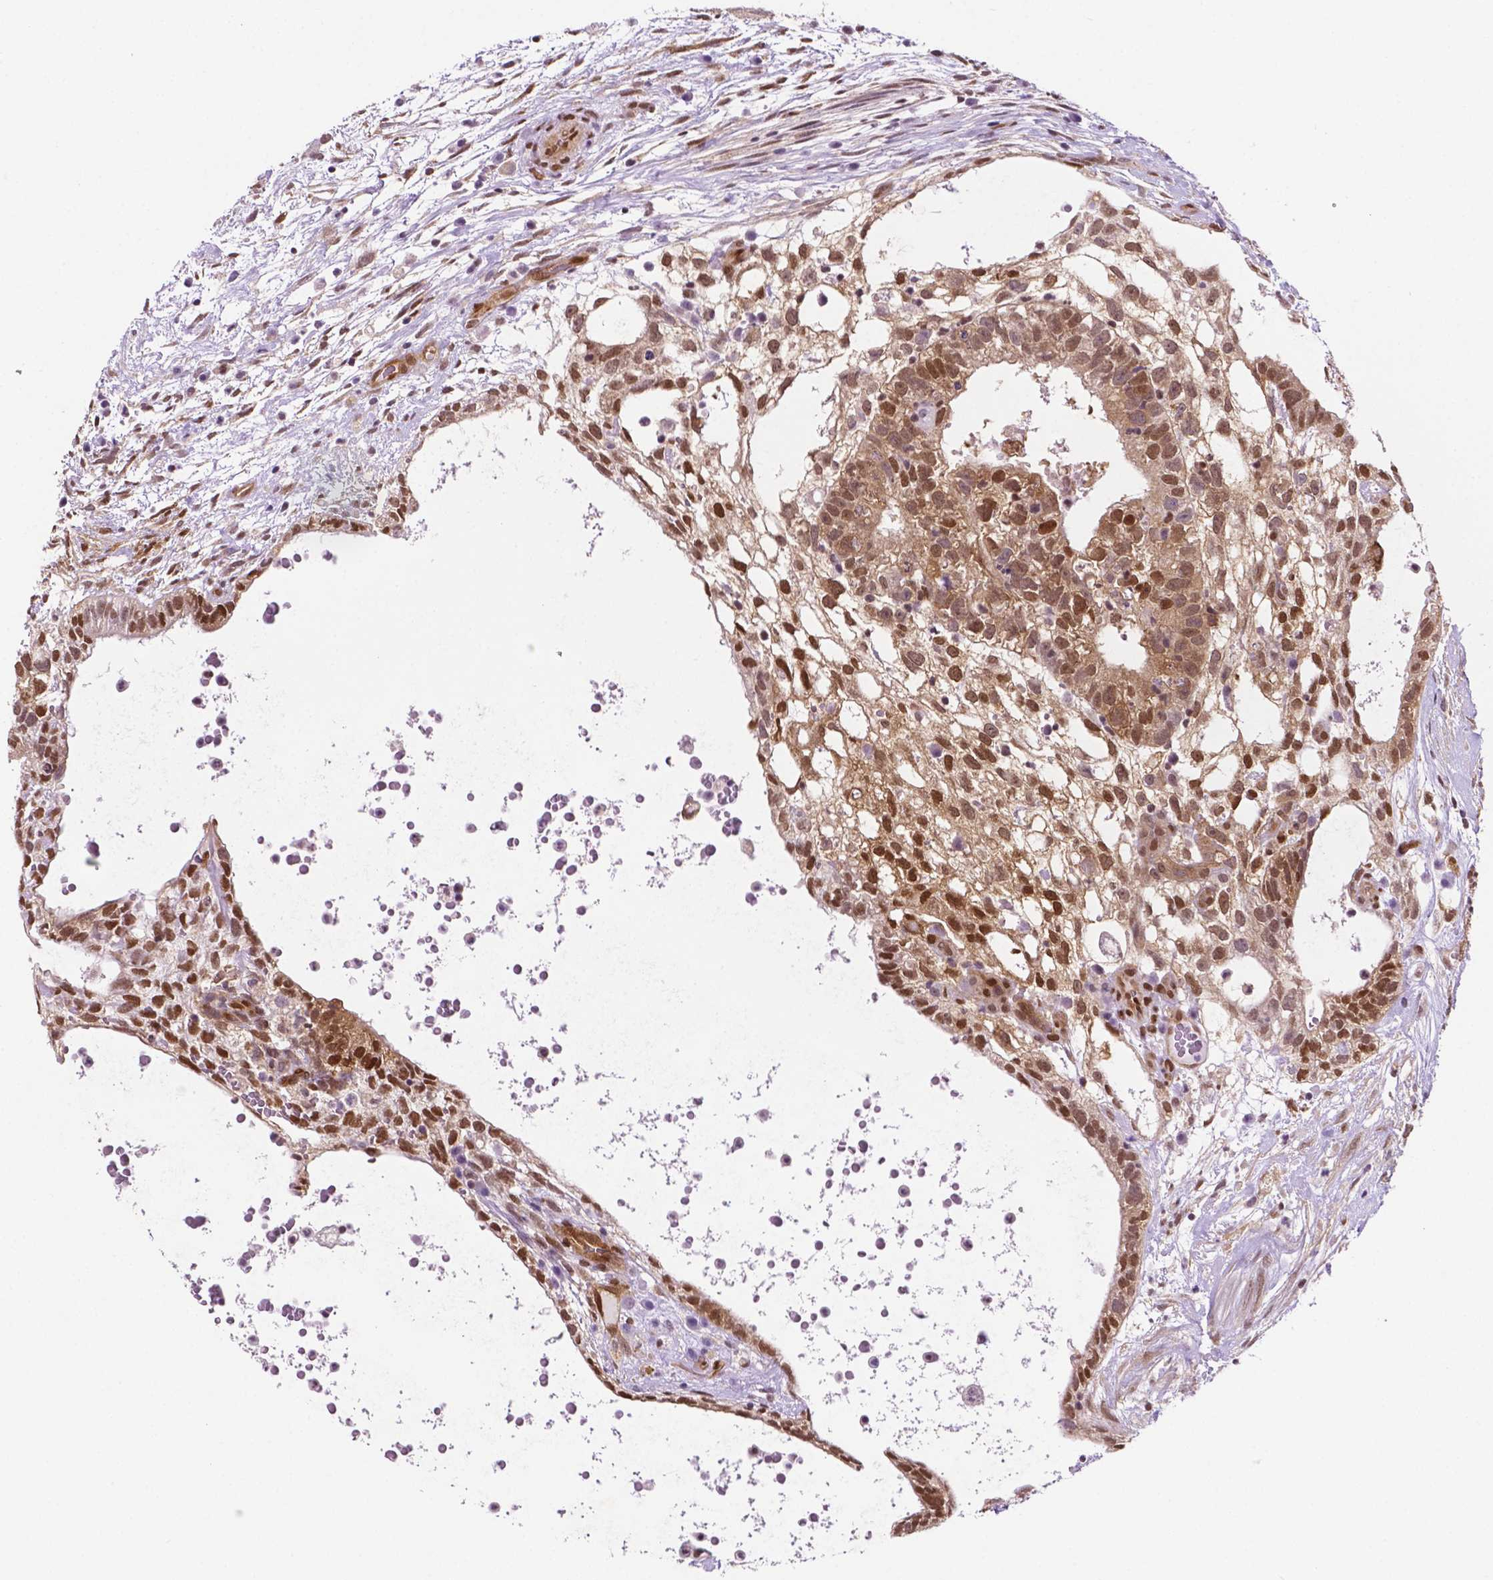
{"staining": {"intensity": "moderate", "quantity": ">75%", "location": "cytoplasmic/membranous,nuclear"}, "tissue": "testis cancer", "cell_type": "Tumor cells", "image_type": "cancer", "snomed": [{"axis": "morphology", "description": "Normal tissue, NOS"}, {"axis": "morphology", "description": "Carcinoma, Embryonal, NOS"}, {"axis": "topography", "description": "Testis"}], "caption": "A brown stain shows moderate cytoplasmic/membranous and nuclear staining of a protein in human testis cancer tumor cells. Using DAB (brown) and hematoxylin (blue) stains, captured at high magnification using brightfield microscopy.", "gene": "ERF", "patient": {"sex": "male", "age": 32}}